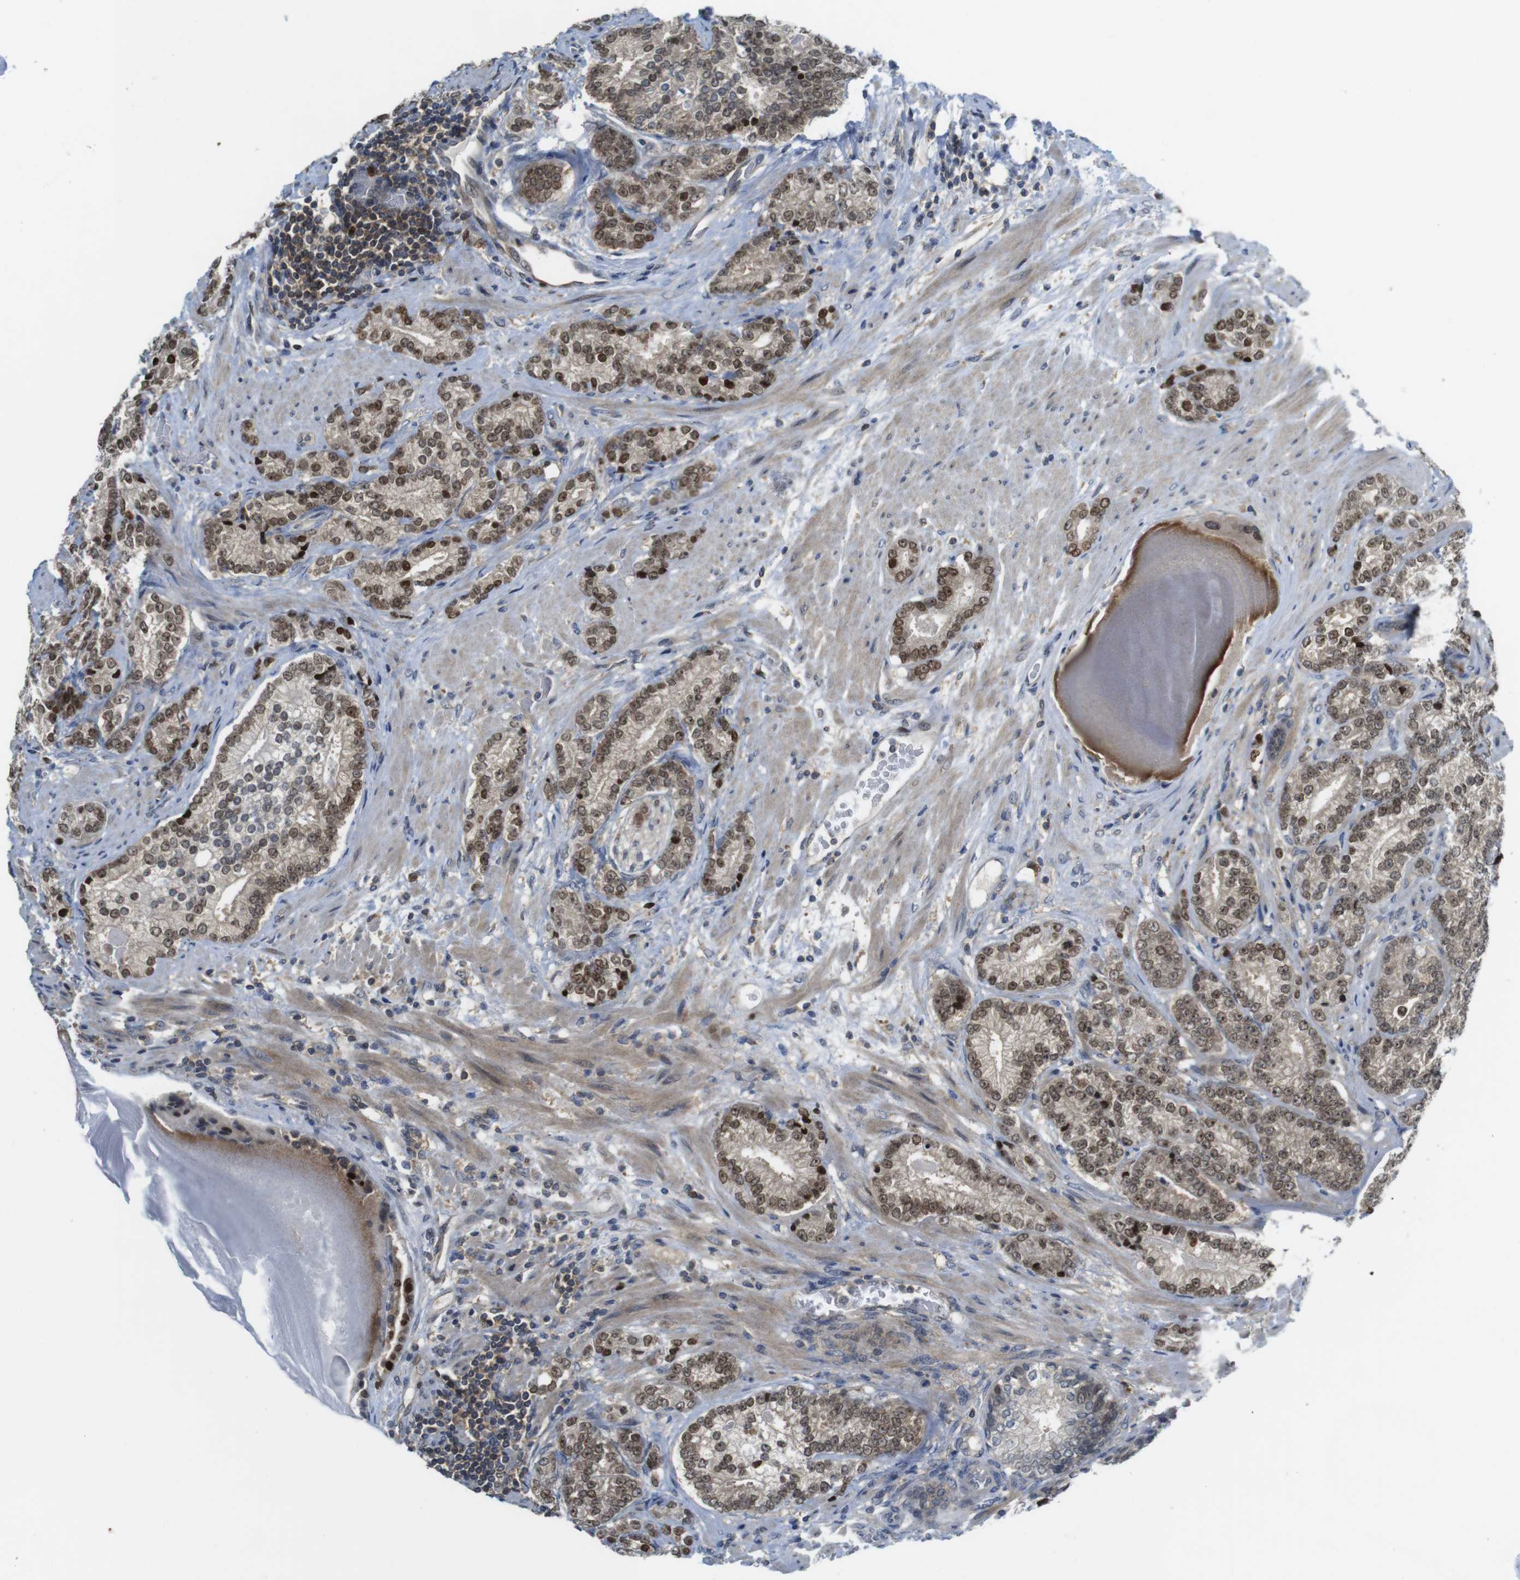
{"staining": {"intensity": "strong", "quantity": "25%-75%", "location": "nuclear"}, "tissue": "prostate cancer", "cell_type": "Tumor cells", "image_type": "cancer", "snomed": [{"axis": "morphology", "description": "Adenocarcinoma, High grade"}, {"axis": "topography", "description": "Prostate"}], "caption": "Immunohistochemistry (DAB) staining of high-grade adenocarcinoma (prostate) shows strong nuclear protein expression in approximately 25%-75% of tumor cells.", "gene": "RCC1", "patient": {"sex": "male", "age": 61}}